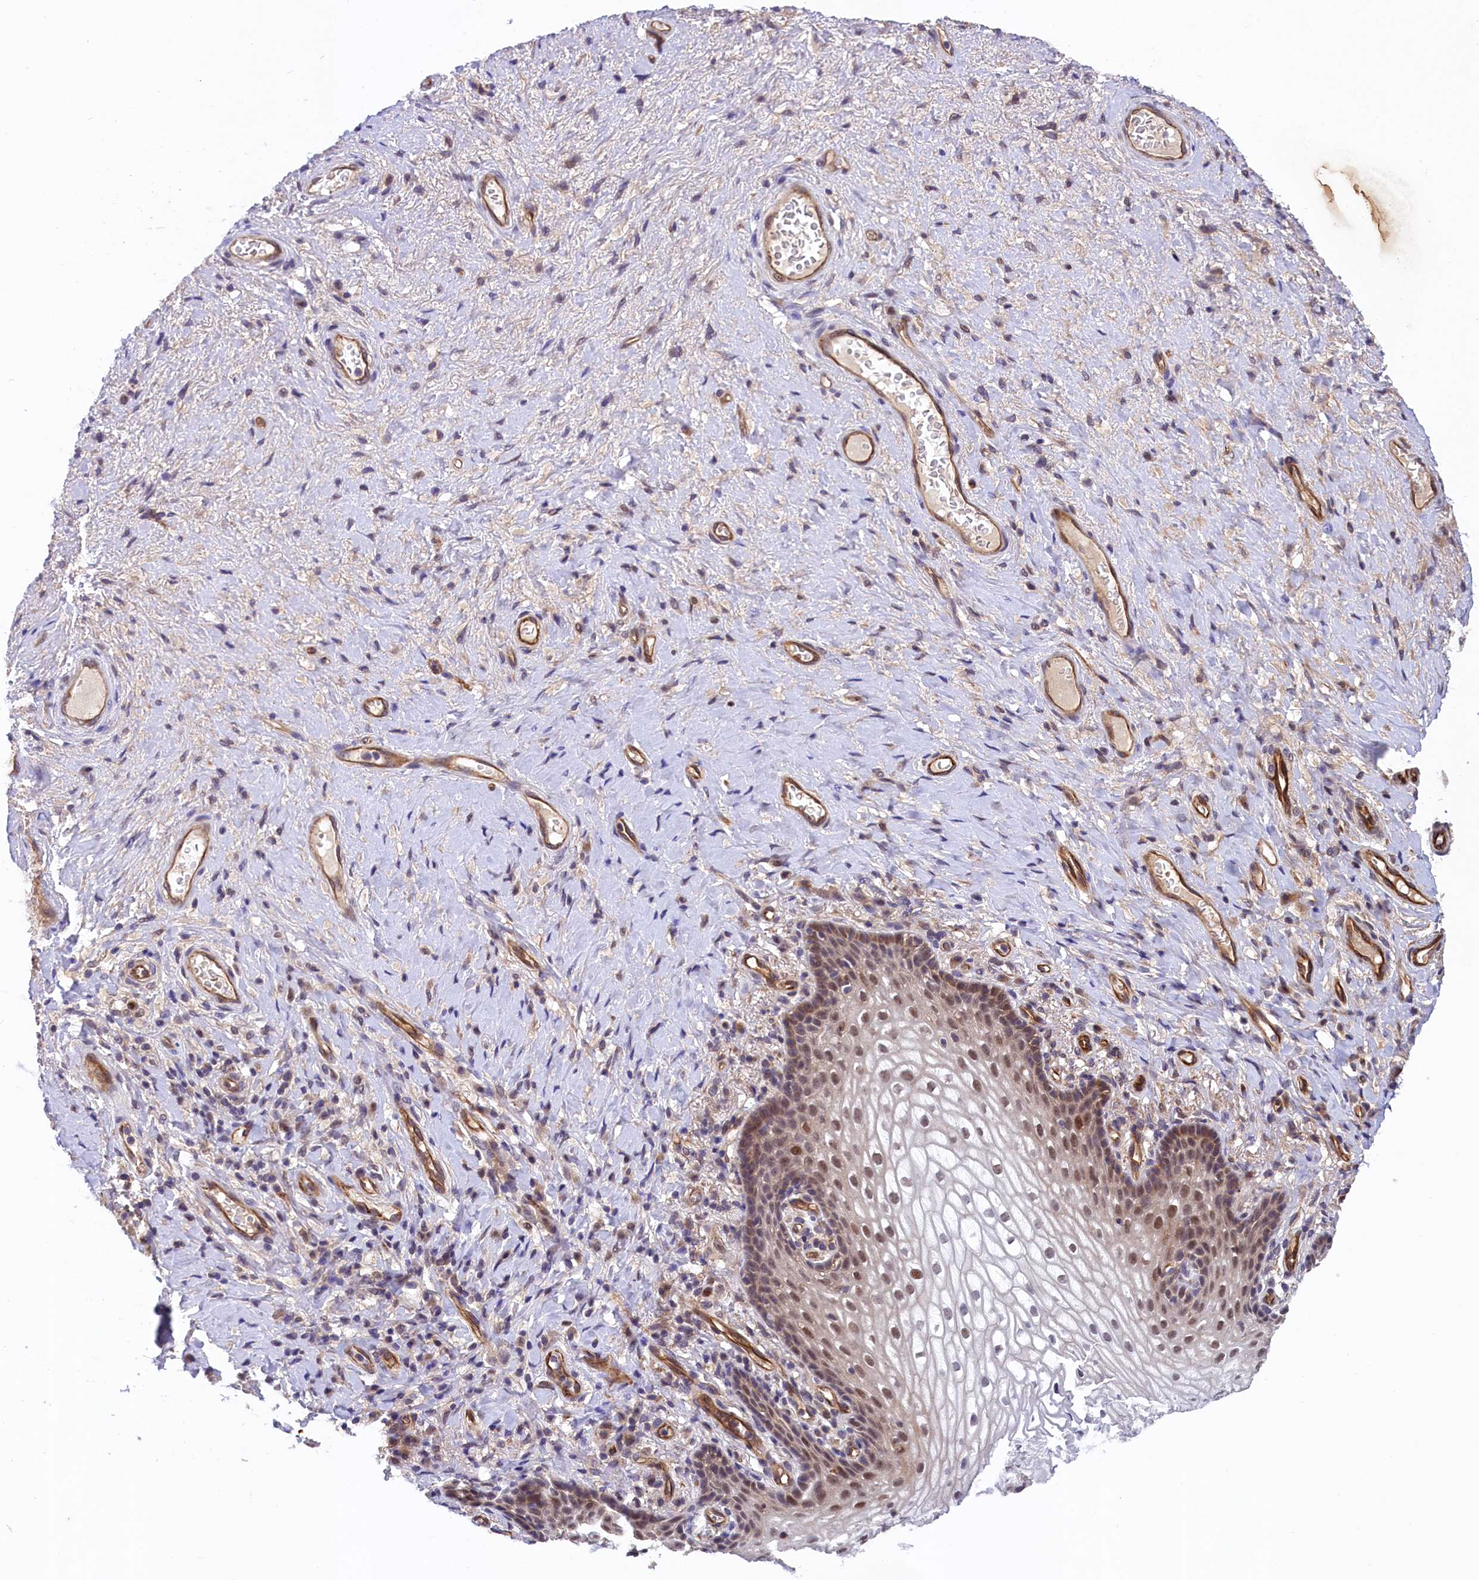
{"staining": {"intensity": "moderate", "quantity": ">75%", "location": "cytoplasmic/membranous,nuclear"}, "tissue": "vagina", "cell_type": "Squamous epithelial cells", "image_type": "normal", "snomed": [{"axis": "morphology", "description": "Normal tissue, NOS"}, {"axis": "topography", "description": "Vagina"}], "caption": "Immunohistochemistry of benign vagina exhibits medium levels of moderate cytoplasmic/membranous,nuclear positivity in approximately >75% of squamous epithelial cells. The protein is shown in brown color, while the nuclei are stained blue.", "gene": "ARL14EP", "patient": {"sex": "female", "age": 60}}